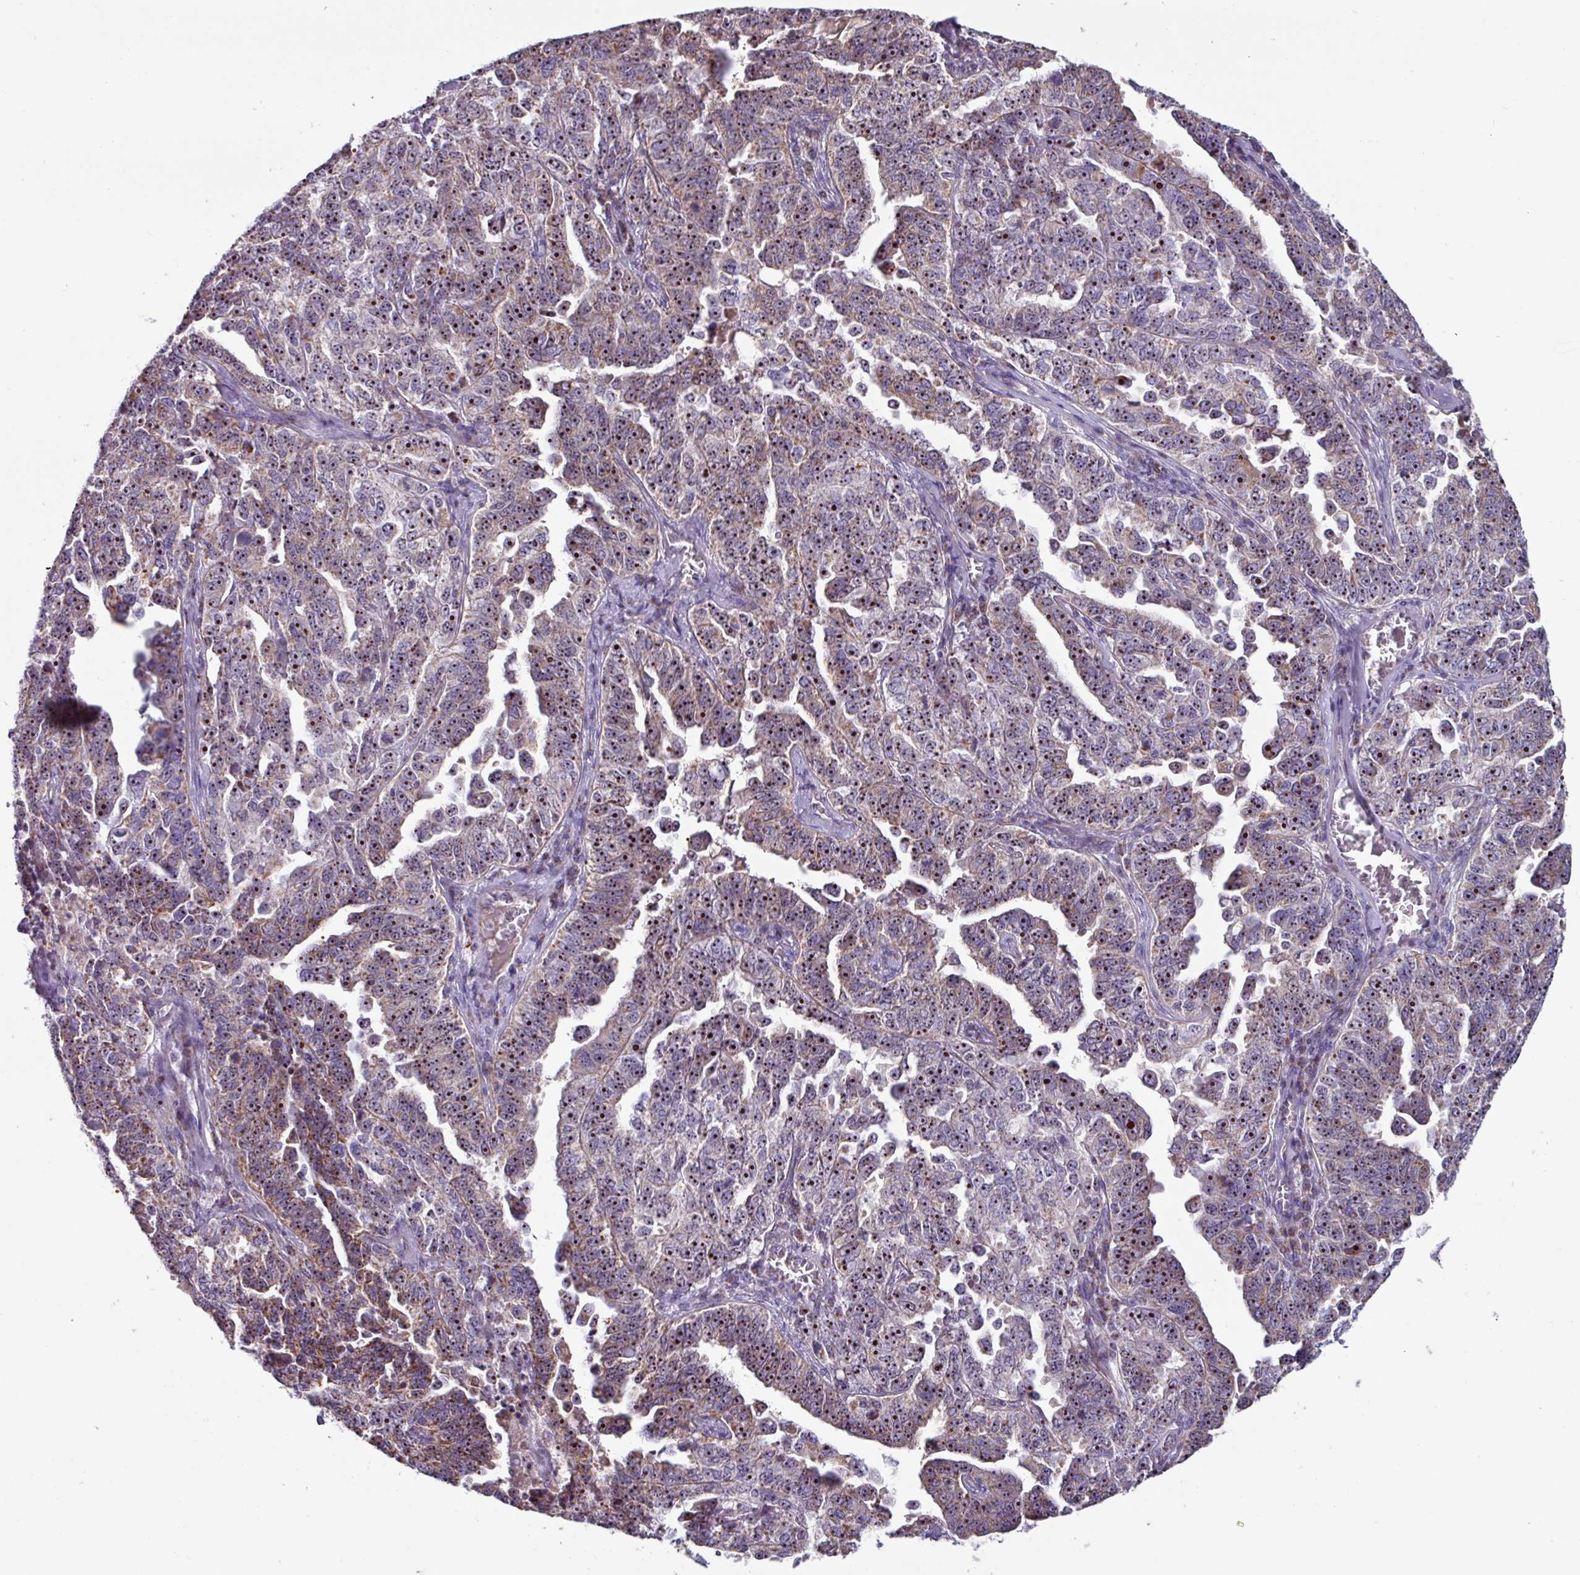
{"staining": {"intensity": "moderate", "quantity": ">75%", "location": "cytoplasmic/membranous,nuclear"}, "tissue": "ovarian cancer", "cell_type": "Tumor cells", "image_type": "cancer", "snomed": [{"axis": "morphology", "description": "Carcinoma, endometroid"}, {"axis": "topography", "description": "Ovary"}], "caption": "Immunohistochemistry (IHC) (DAB (3,3'-diaminobenzidine)) staining of ovarian endometroid carcinoma demonstrates moderate cytoplasmic/membranous and nuclear protein staining in about >75% of tumor cells. Using DAB (brown) and hematoxylin (blue) stains, captured at high magnification using brightfield microscopy.", "gene": "MT-ND4", "patient": {"sex": "female", "age": 62}}